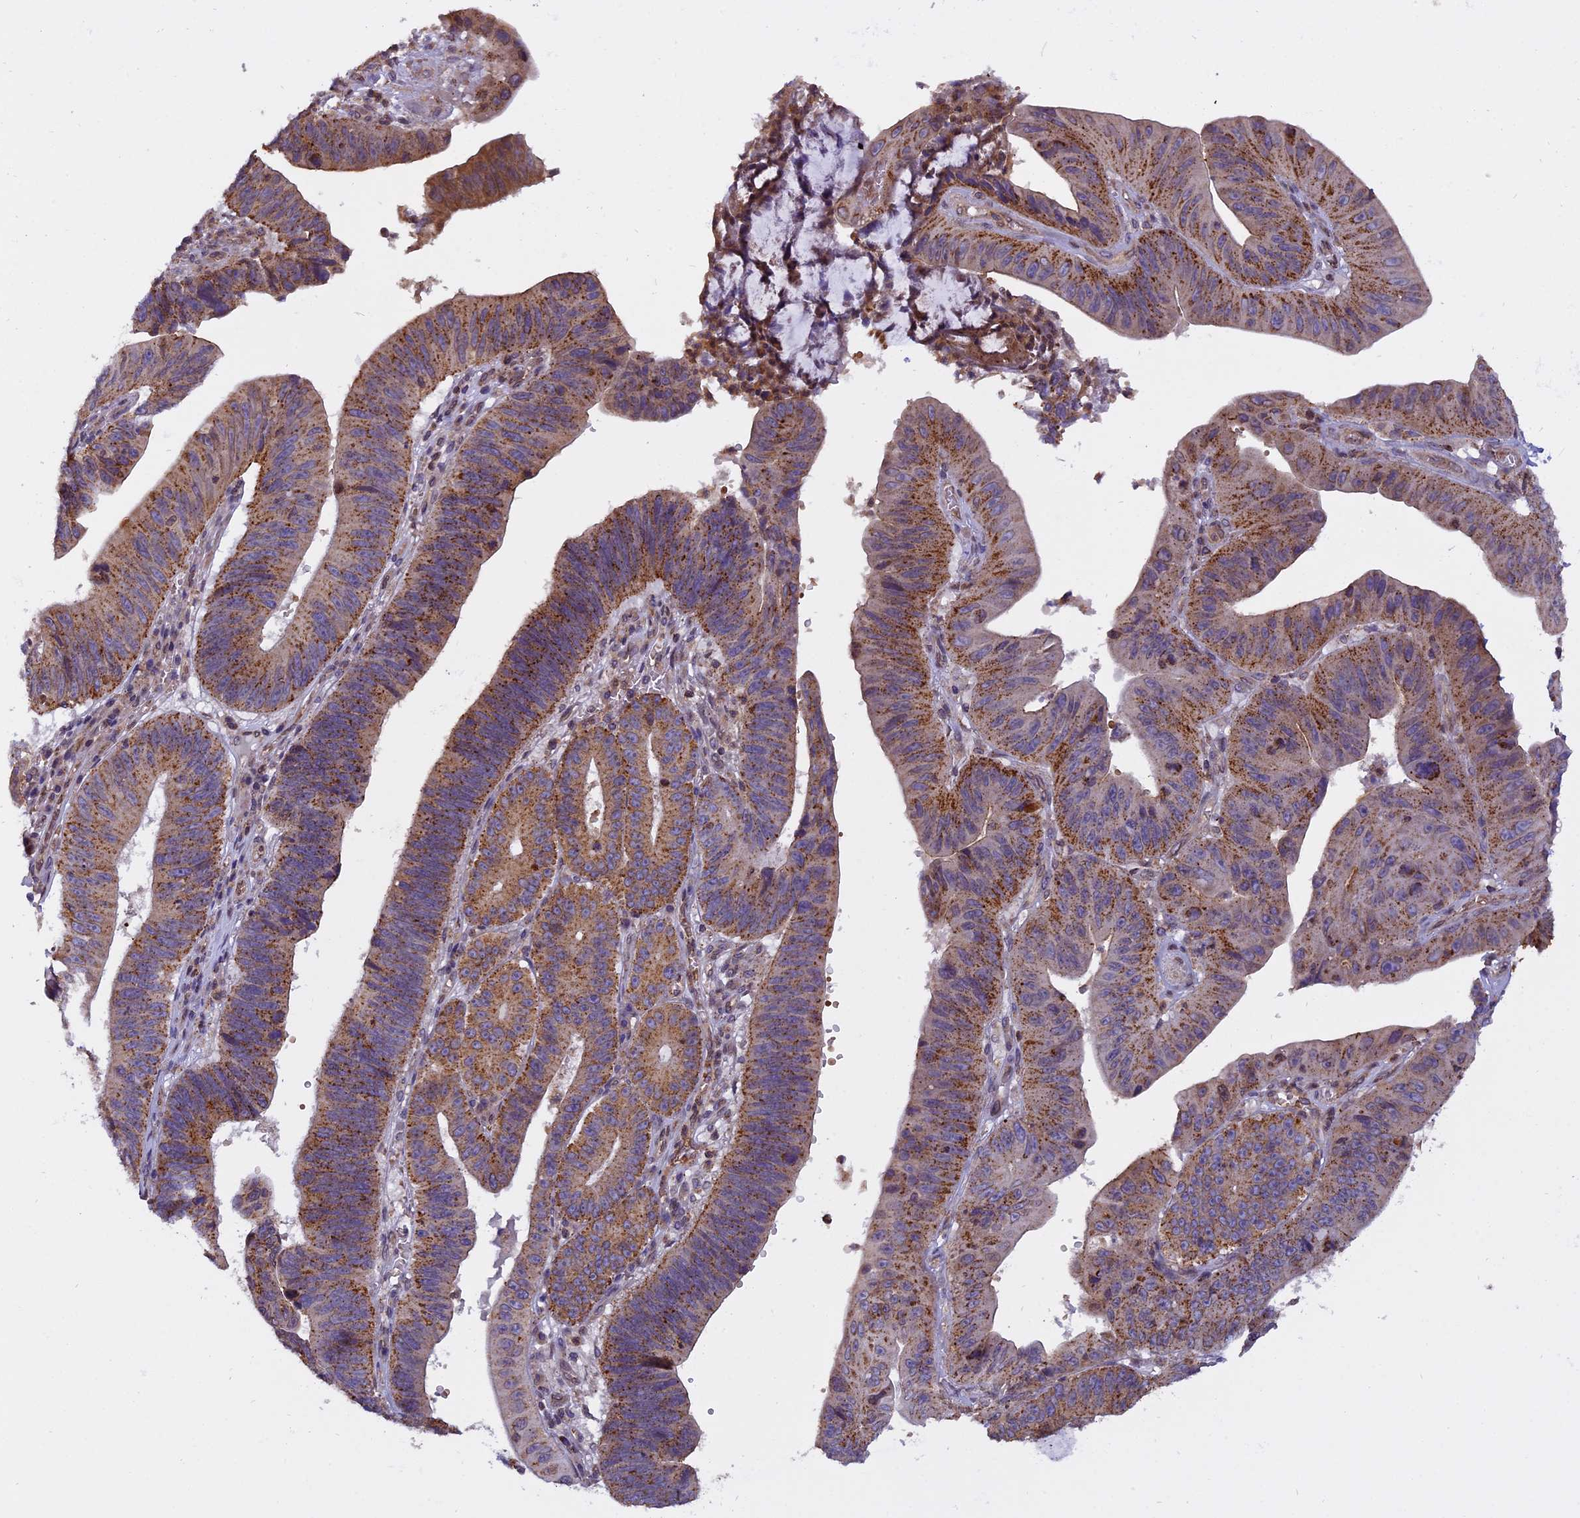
{"staining": {"intensity": "strong", "quantity": ">75%", "location": "cytoplasmic/membranous"}, "tissue": "stomach cancer", "cell_type": "Tumor cells", "image_type": "cancer", "snomed": [{"axis": "morphology", "description": "Adenocarcinoma, NOS"}, {"axis": "topography", "description": "Stomach"}], "caption": "About >75% of tumor cells in stomach adenocarcinoma exhibit strong cytoplasmic/membranous protein expression as visualized by brown immunohistochemical staining.", "gene": "CHMP2A", "patient": {"sex": "male", "age": 59}}